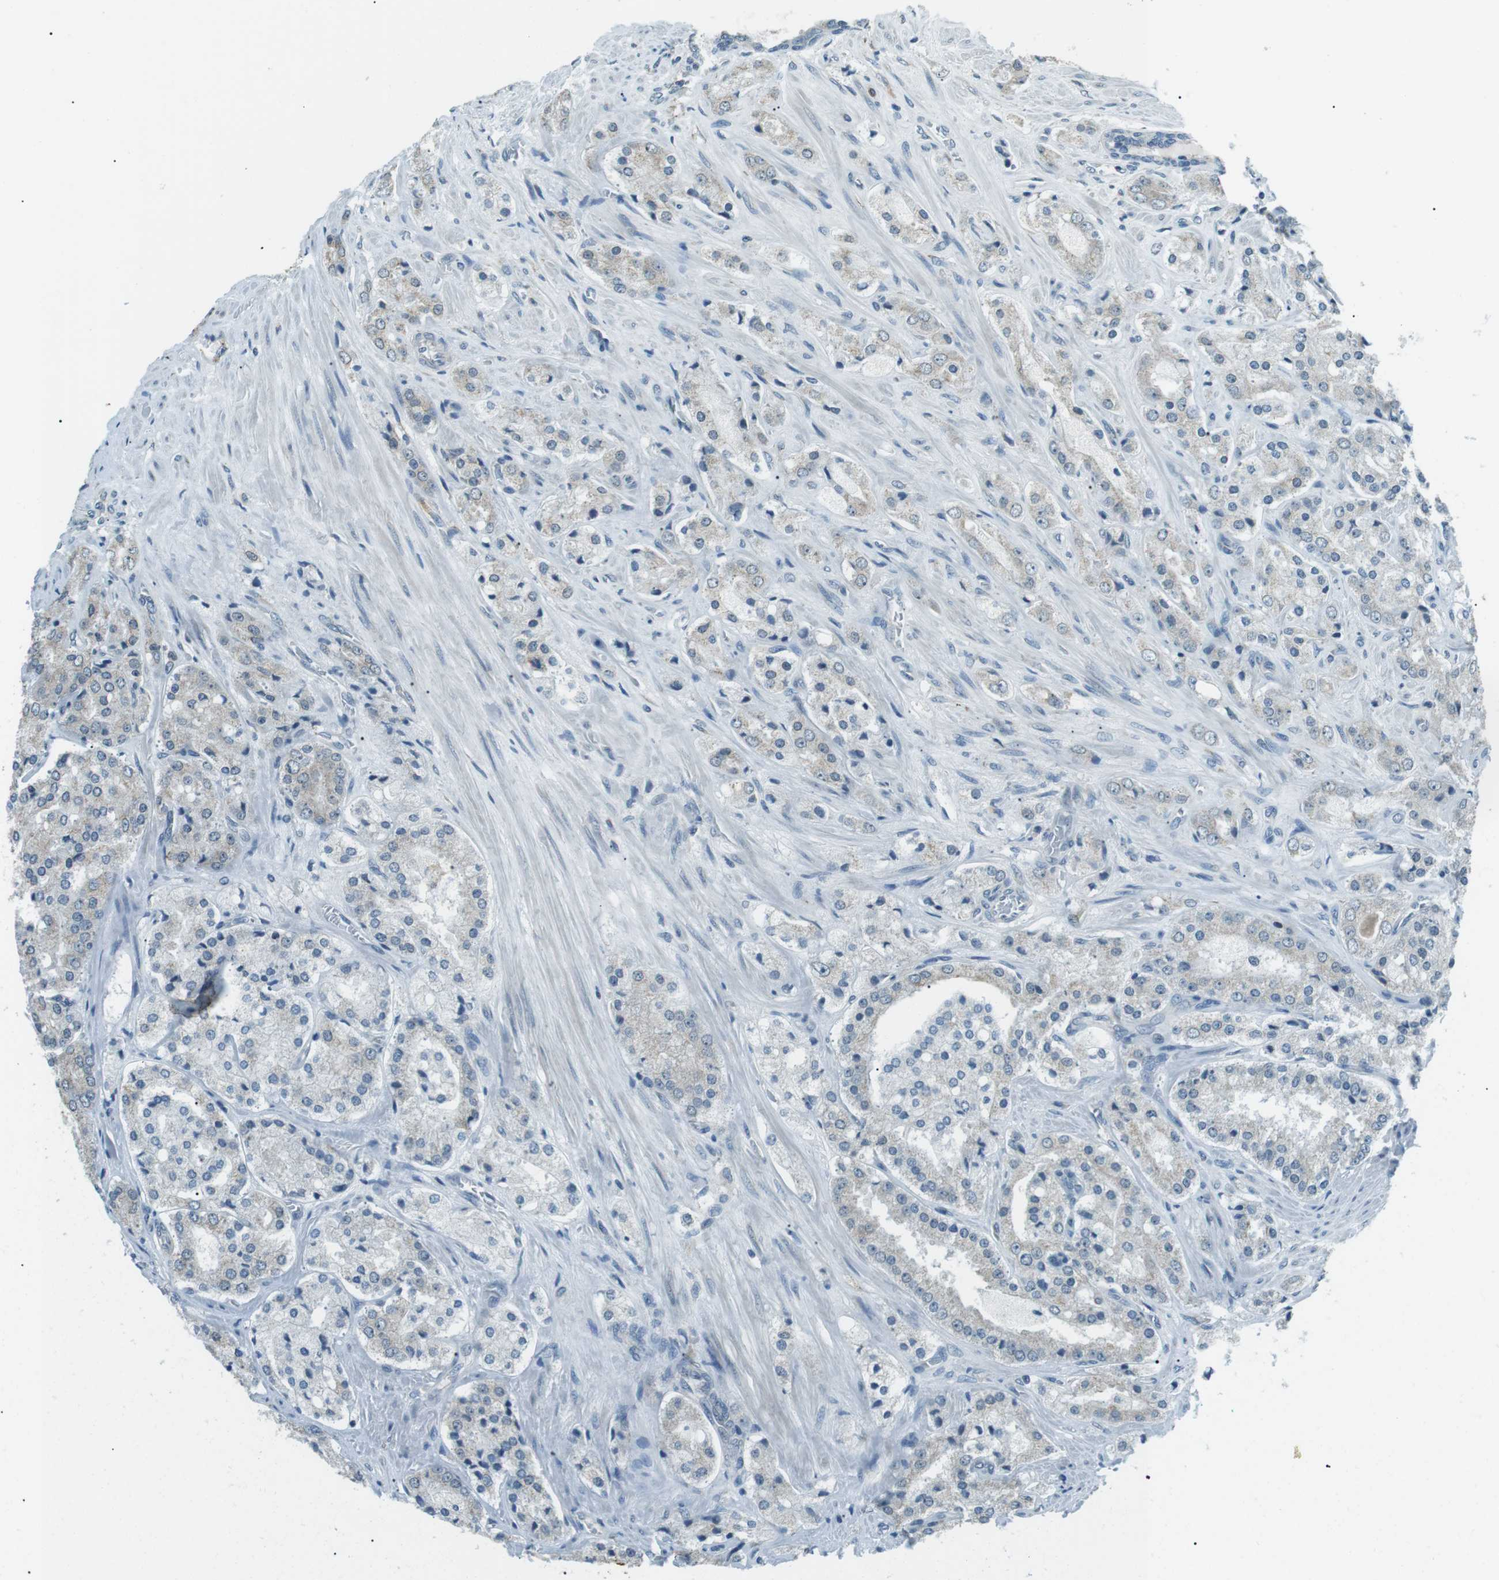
{"staining": {"intensity": "negative", "quantity": "none", "location": "none"}, "tissue": "prostate cancer", "cell_type": "Tumor cells", "image_type": "cancer", "snomed": [{"axis": "morphology", "description": "Adenocarcinoma, High grade"}, {"axis": "topography", "description": "Prostate"}], "caption": "Immunohistochemistry (IHC) of adenocarcinoma (high-grade) (prostate) demonstrates no expression in tumor cells.", "gene": "SERPINB2", "patient": {"sex": "male", "age": 65}}